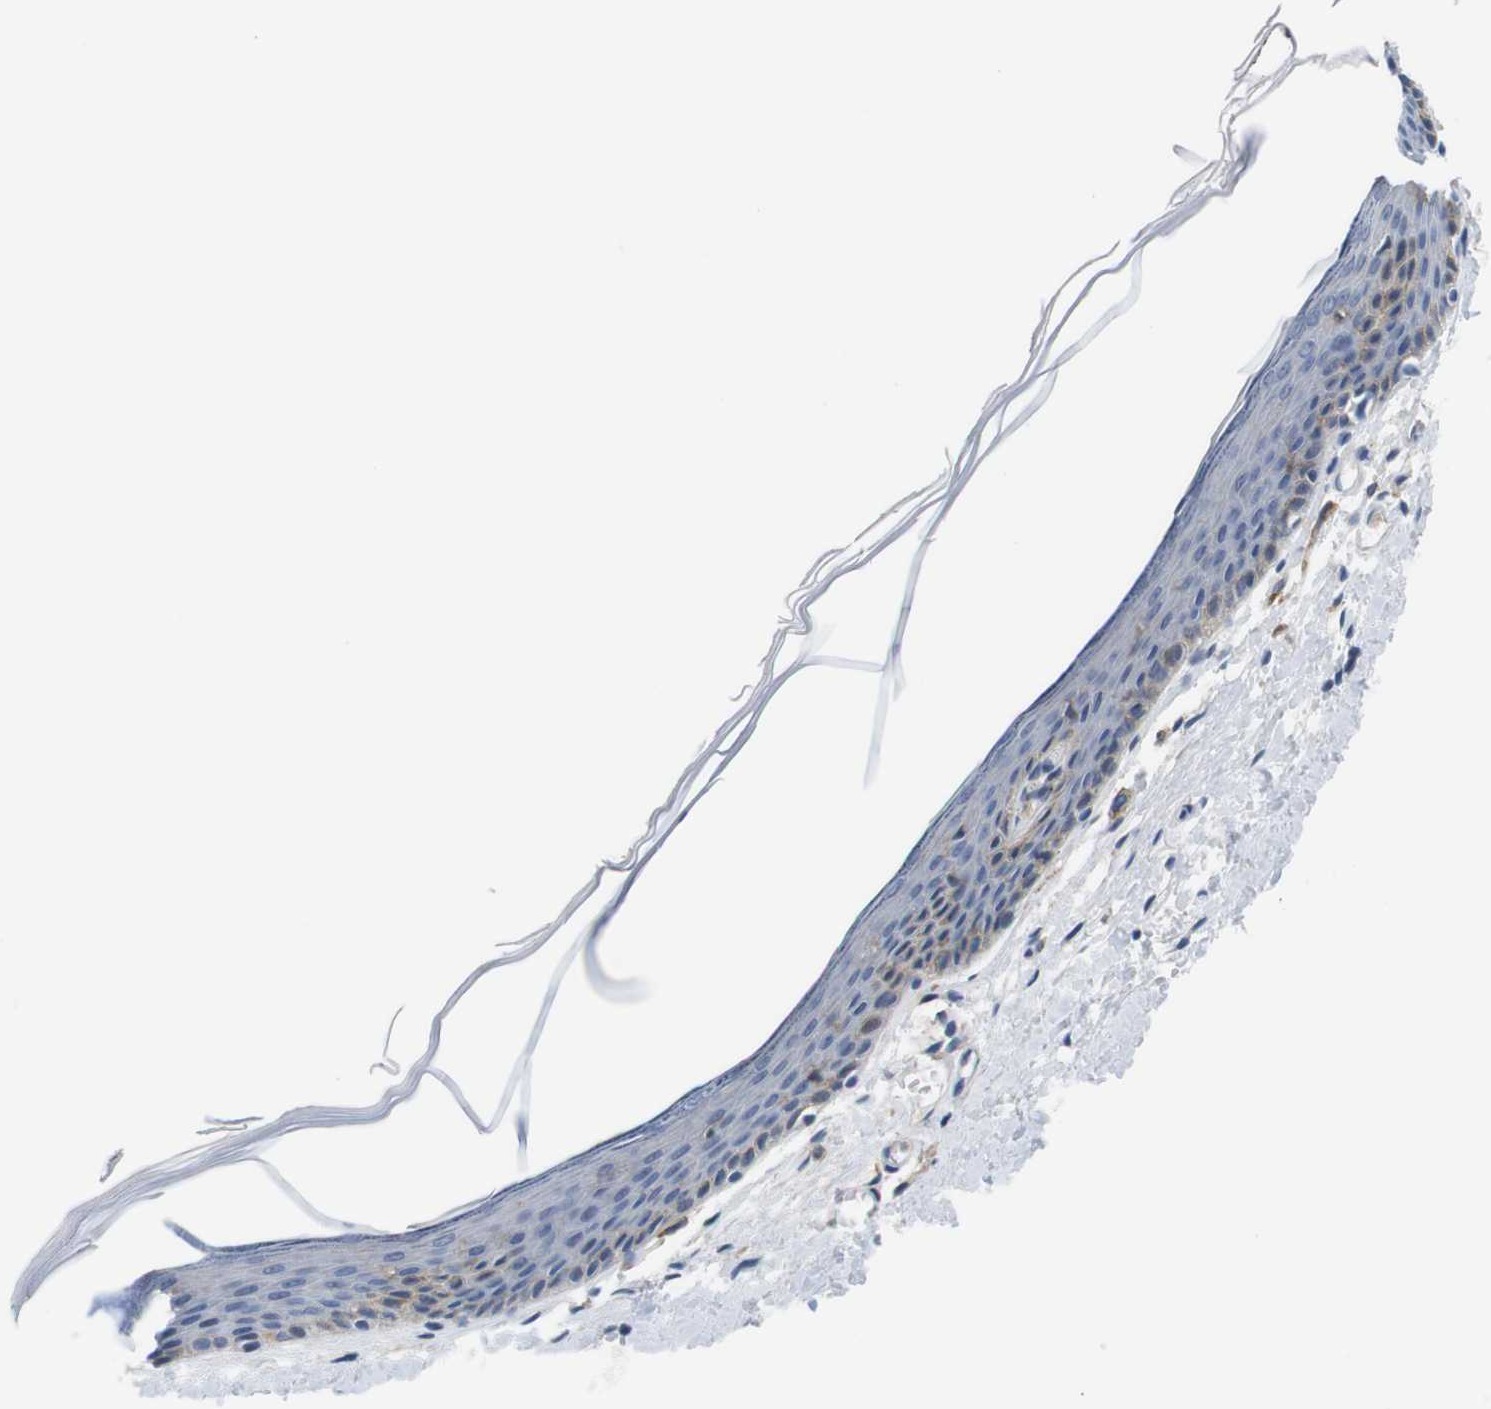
{"staining": {"intensity": "weak", "quantity": "<25%", "location": "cytoplasmic/membranous"}, "tissue": "skin", "cell_type": "Epidermal cells", "image_type": "normal", "snomed": [{"axis": "morphology", "description": "Normal tissue, NOS"}, {"axis": "topography", "description": "Vulva"}], "caption": "Micrograph shows no protein expression in epidermal cells of benign skin.", "gene": "CD300C", "patient": {"sex": "female", "age": 54}}